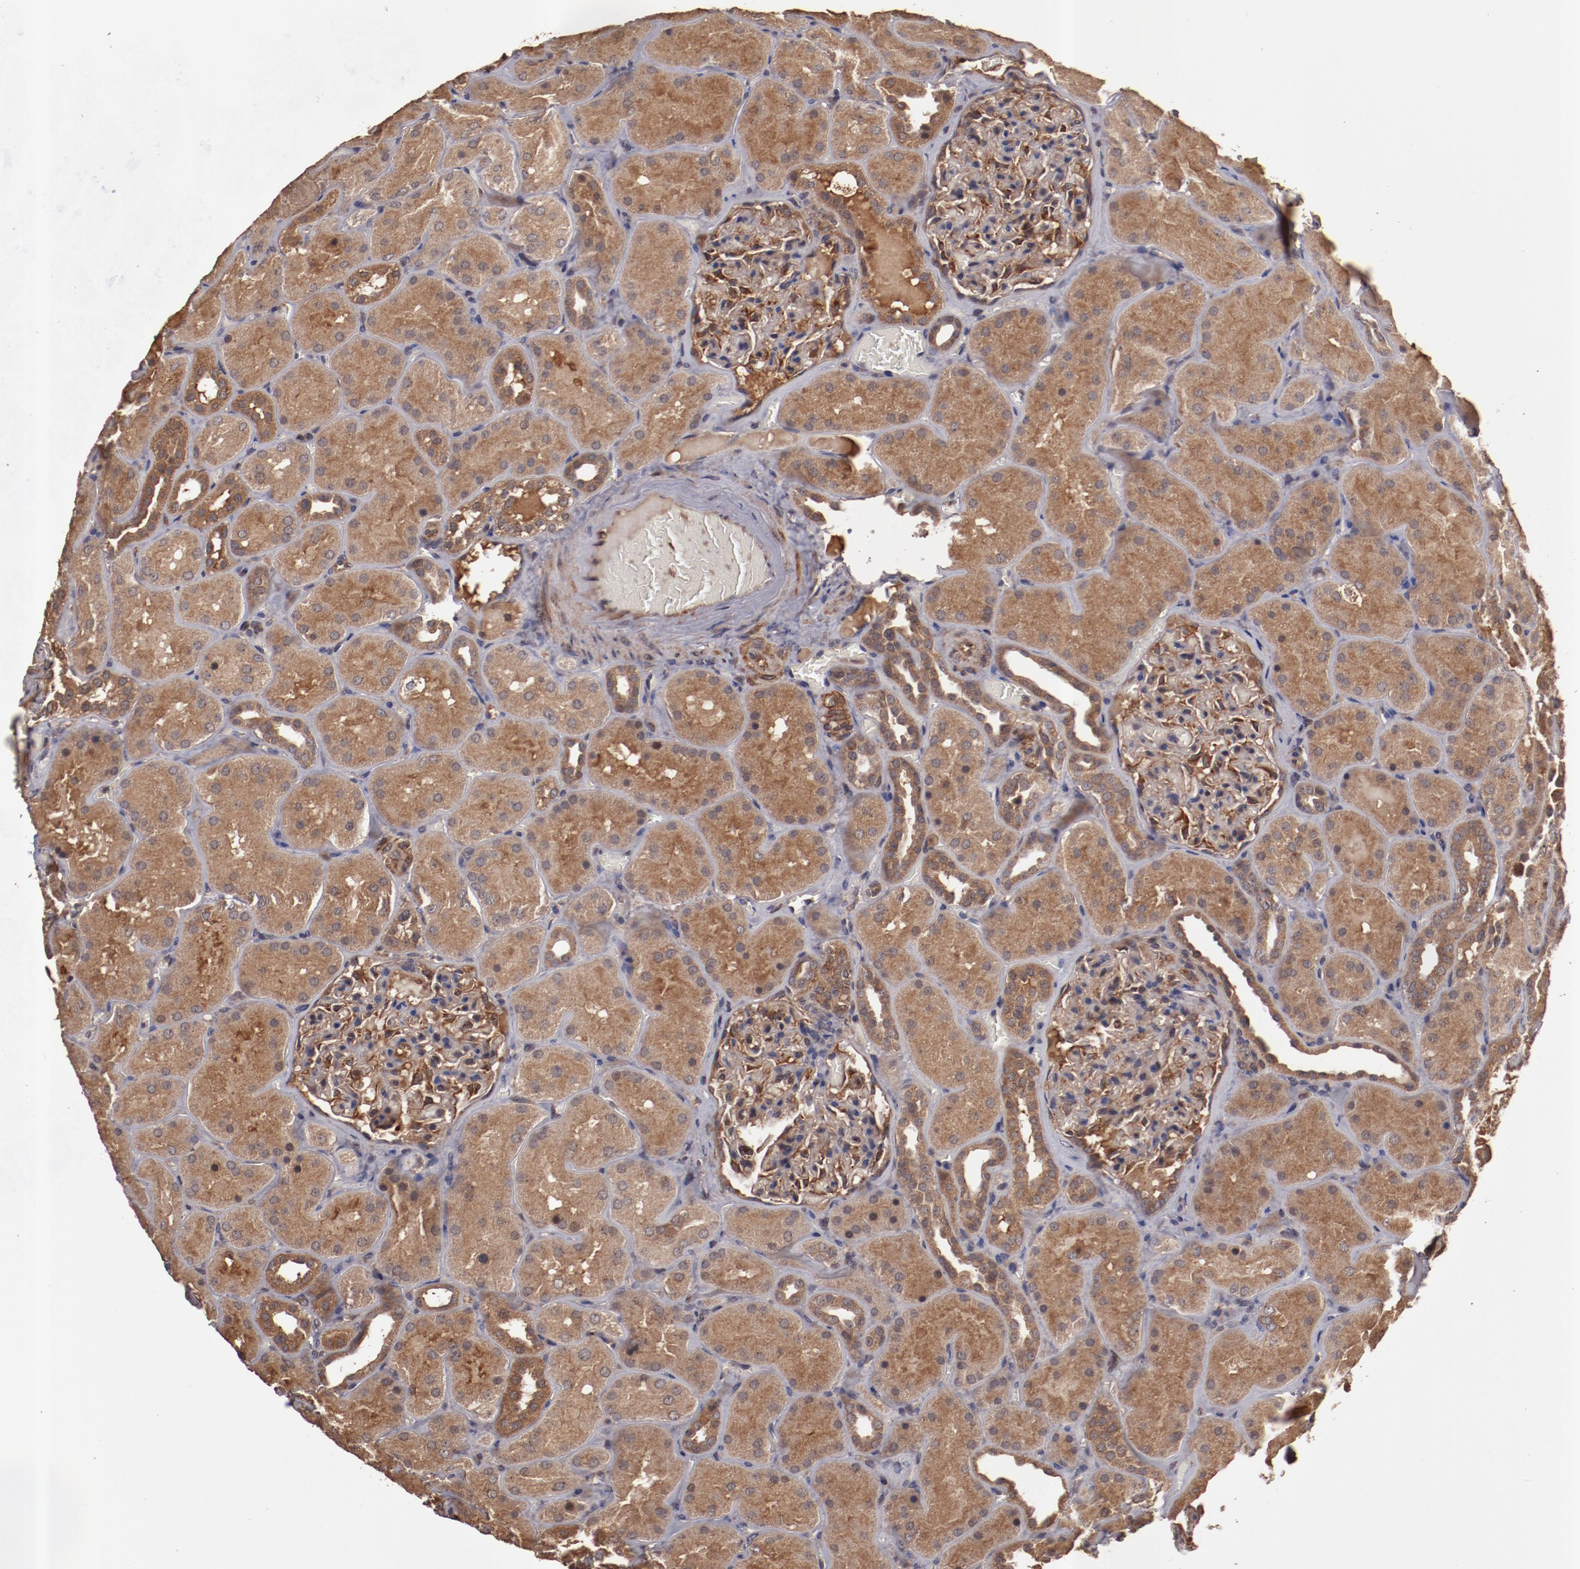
{"staining": {"intensity": "moderate", "quantity": ">75%", "location": "cytoplasmic/membranous"}, "tissue": "kidney", "cell_type": "Cells in glomeruli", "image_type": "normal", "snomed": [{"axis": "morphology", "description": "Normal tissue, NOS"}, {"axis": "topography", "description": "Kidney"}], "caption": "Cells in glomeruli demonstrate moderate cytoplasmic/membranous staining in about >75% of cells in normal kidney.", "gene": "TXNDC16", "patient": {"sex": "male", "age": 28}}